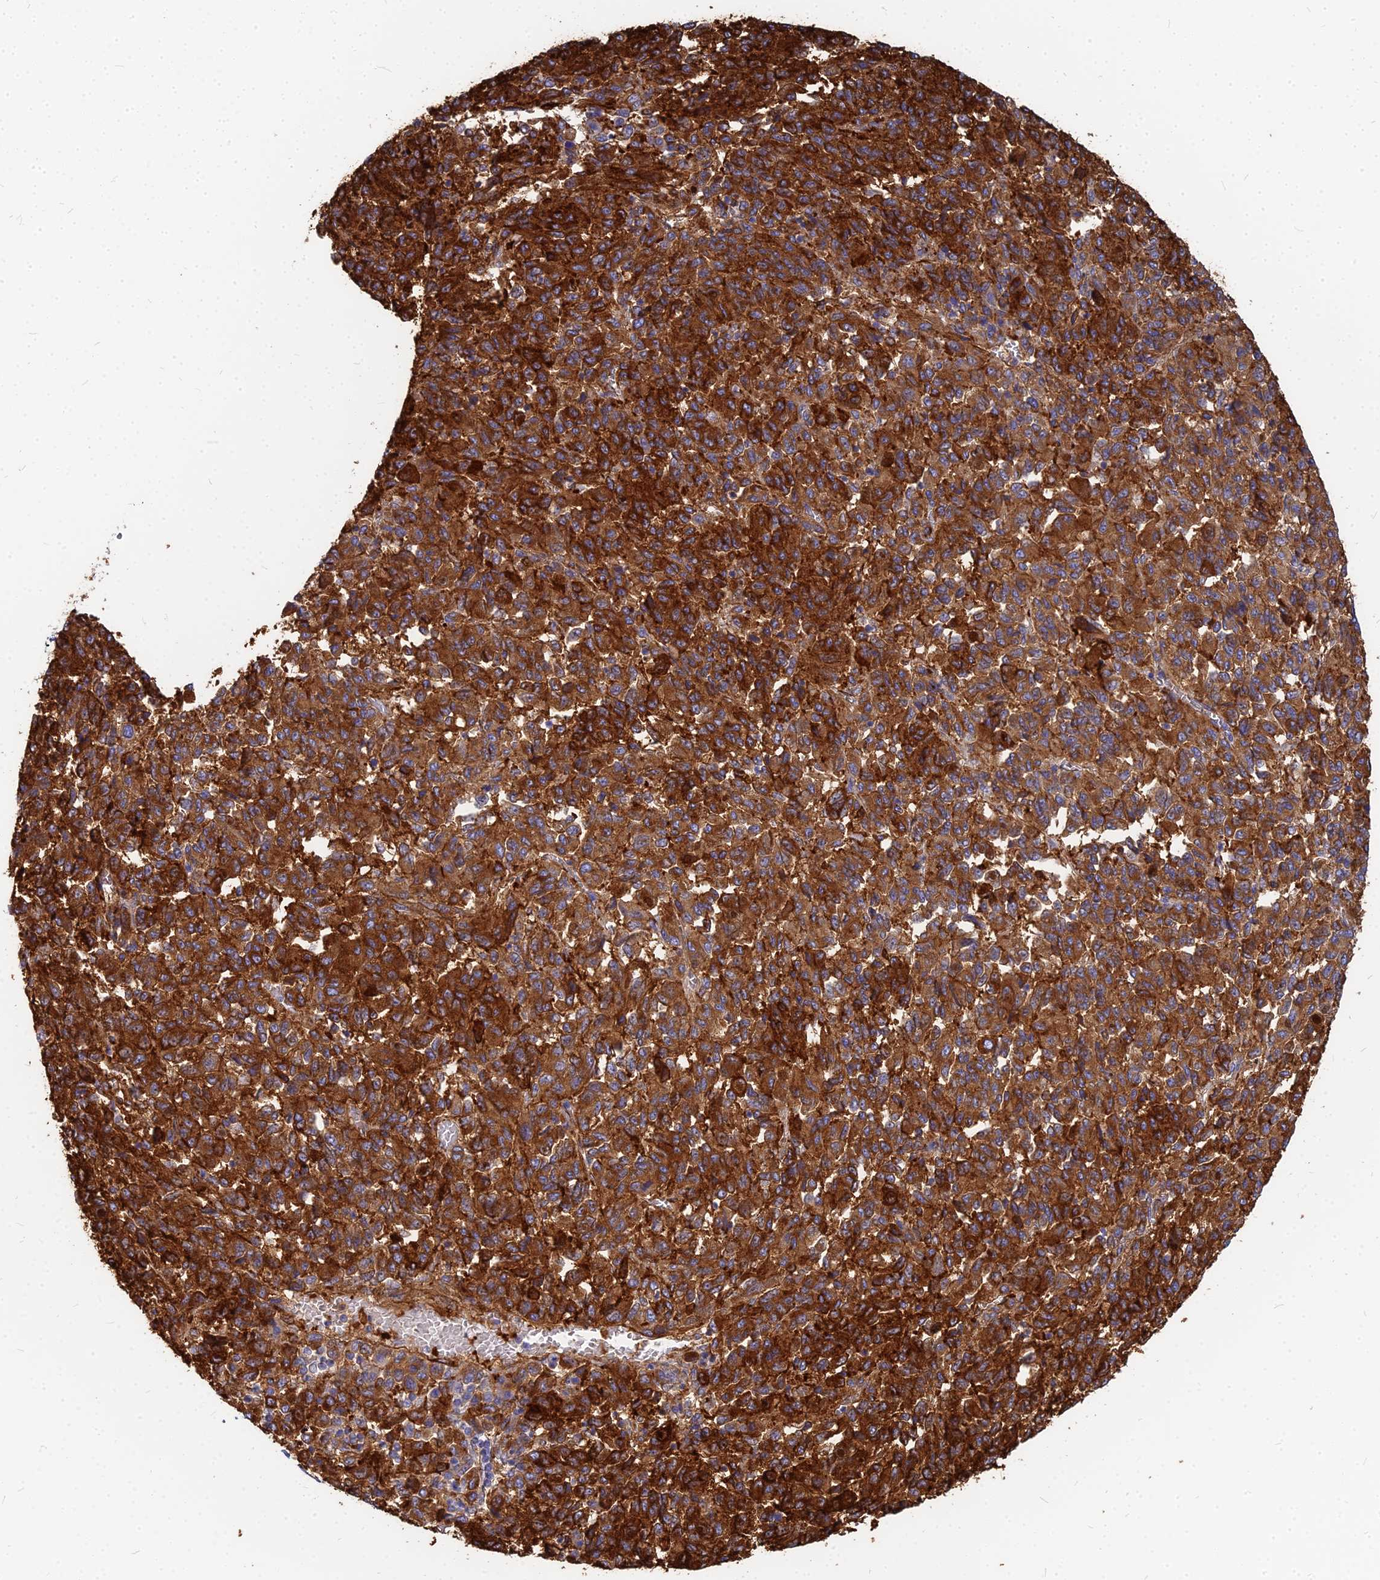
{"staining": {"intensity": "strong", "quantity": ">75%", "location": "cytoplasmic/membranous"}, "tissue": "melanoma", "cell_type": "Tumor cells", "image_type": "cancer", "snomed": [{"axis": "morphology", "description": "Malignant melanoma, Metastatic site"}, {"axis": "topography", "description": "Lung"}], "caption": "Immunohistochemical staining of human melanoma demonstrates high levels of strong cytoplasmic/membranous protein positivity in about >75% of tumor cells.", "gene": "VAT1", "patient": {"sex": "male", "age": 64}}